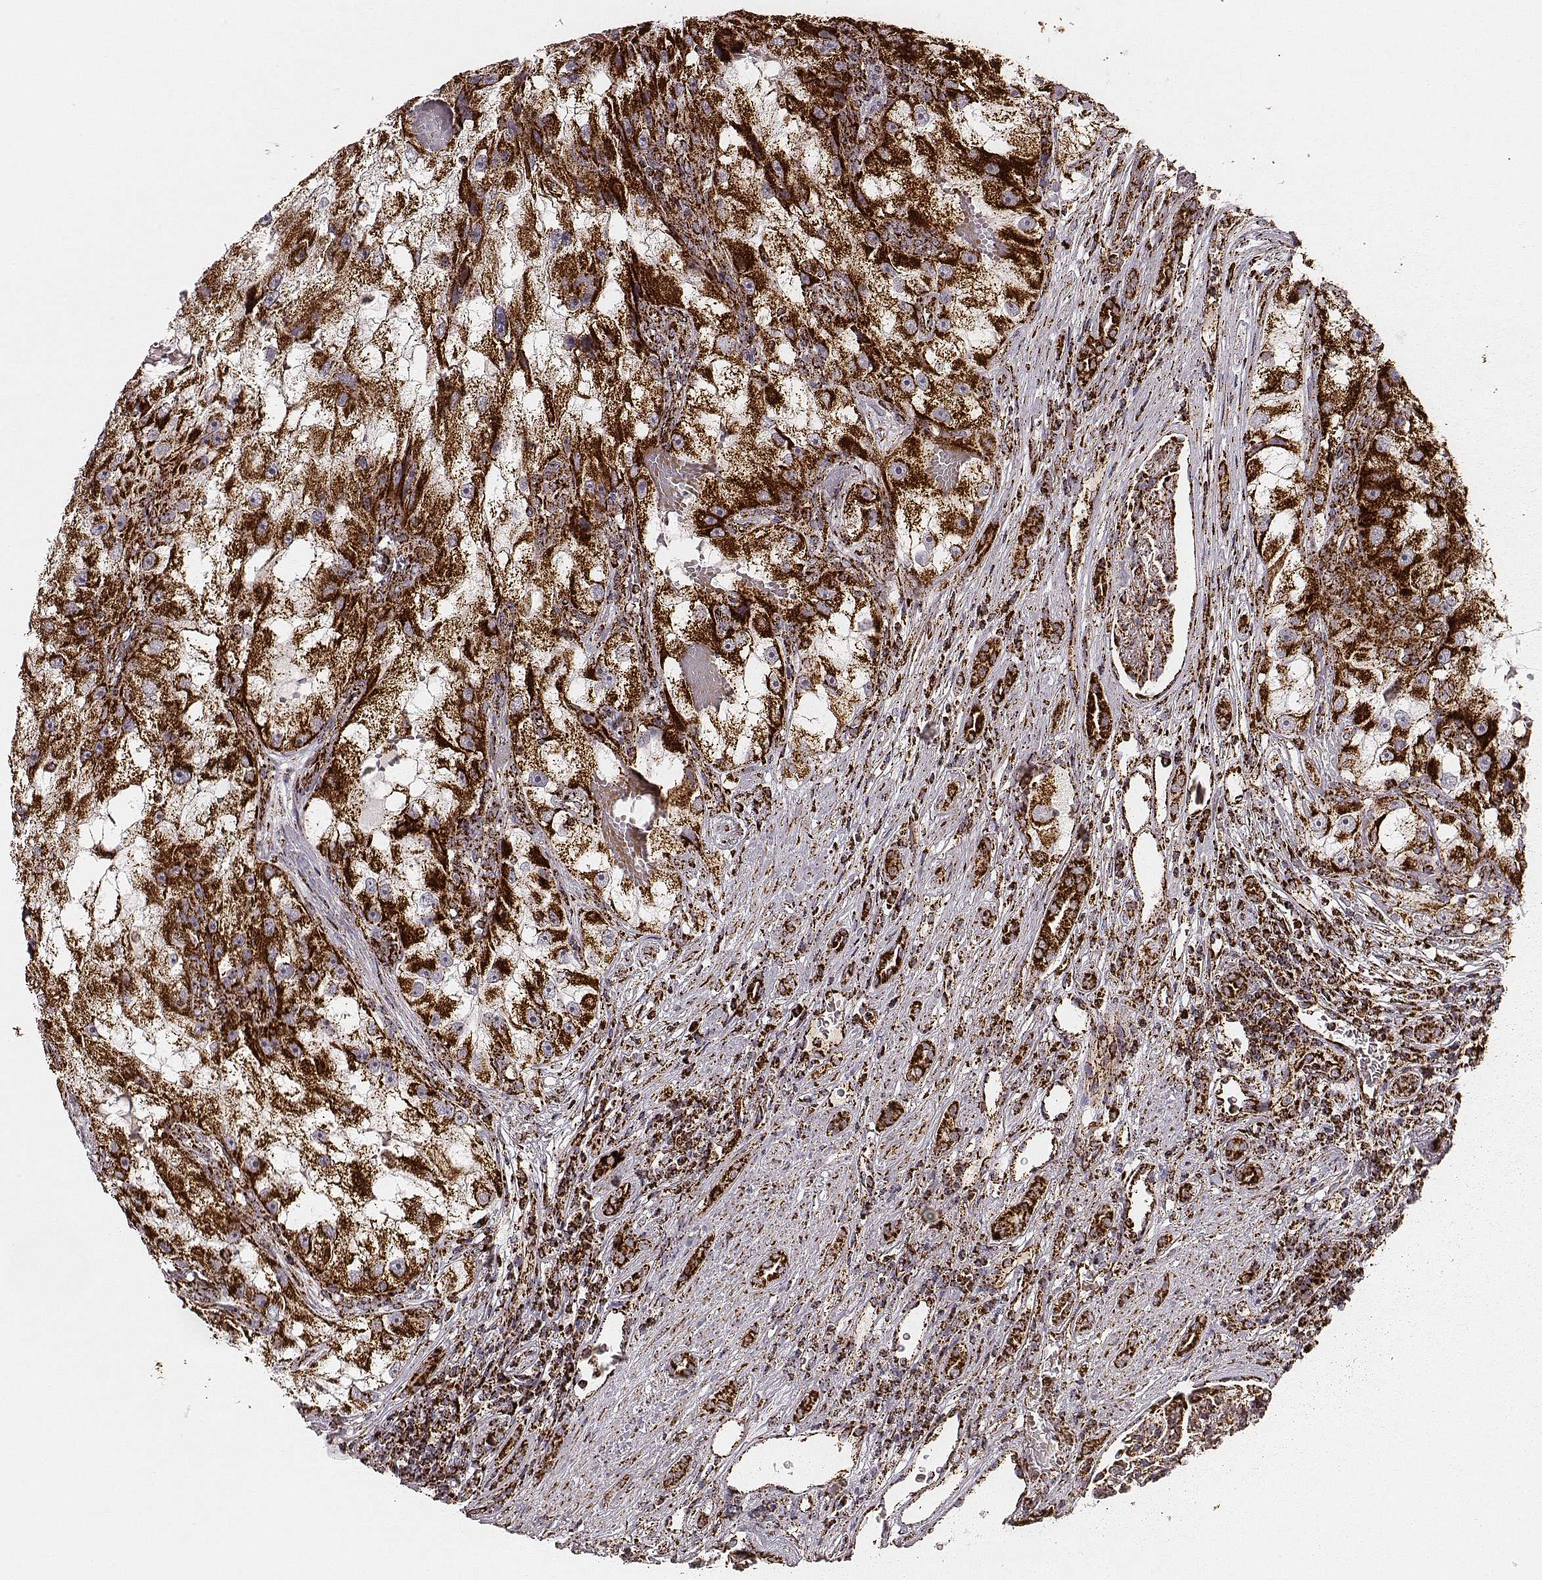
{"staining": {"intensity": "strong", "quantity": ">75%", "location": "cytoplasmic/membranous"}, "tissue": "renal cancer", "cell_type": "Tumor cells", "image_type": "cancer", "snomed": [{"axis": "morphology", "description": "Adenocarcinoma, NOS"}, {"axis": "topography", "description": "Kidney"}], "caption": "This is an image of immunohistochemistry staining of renal adenocarcinoma, which shows strong staining in the cytoplasmic/membranous of tumor cells.", "gene": "TUFM", "patient": {"sex": "male", "age": 63}}